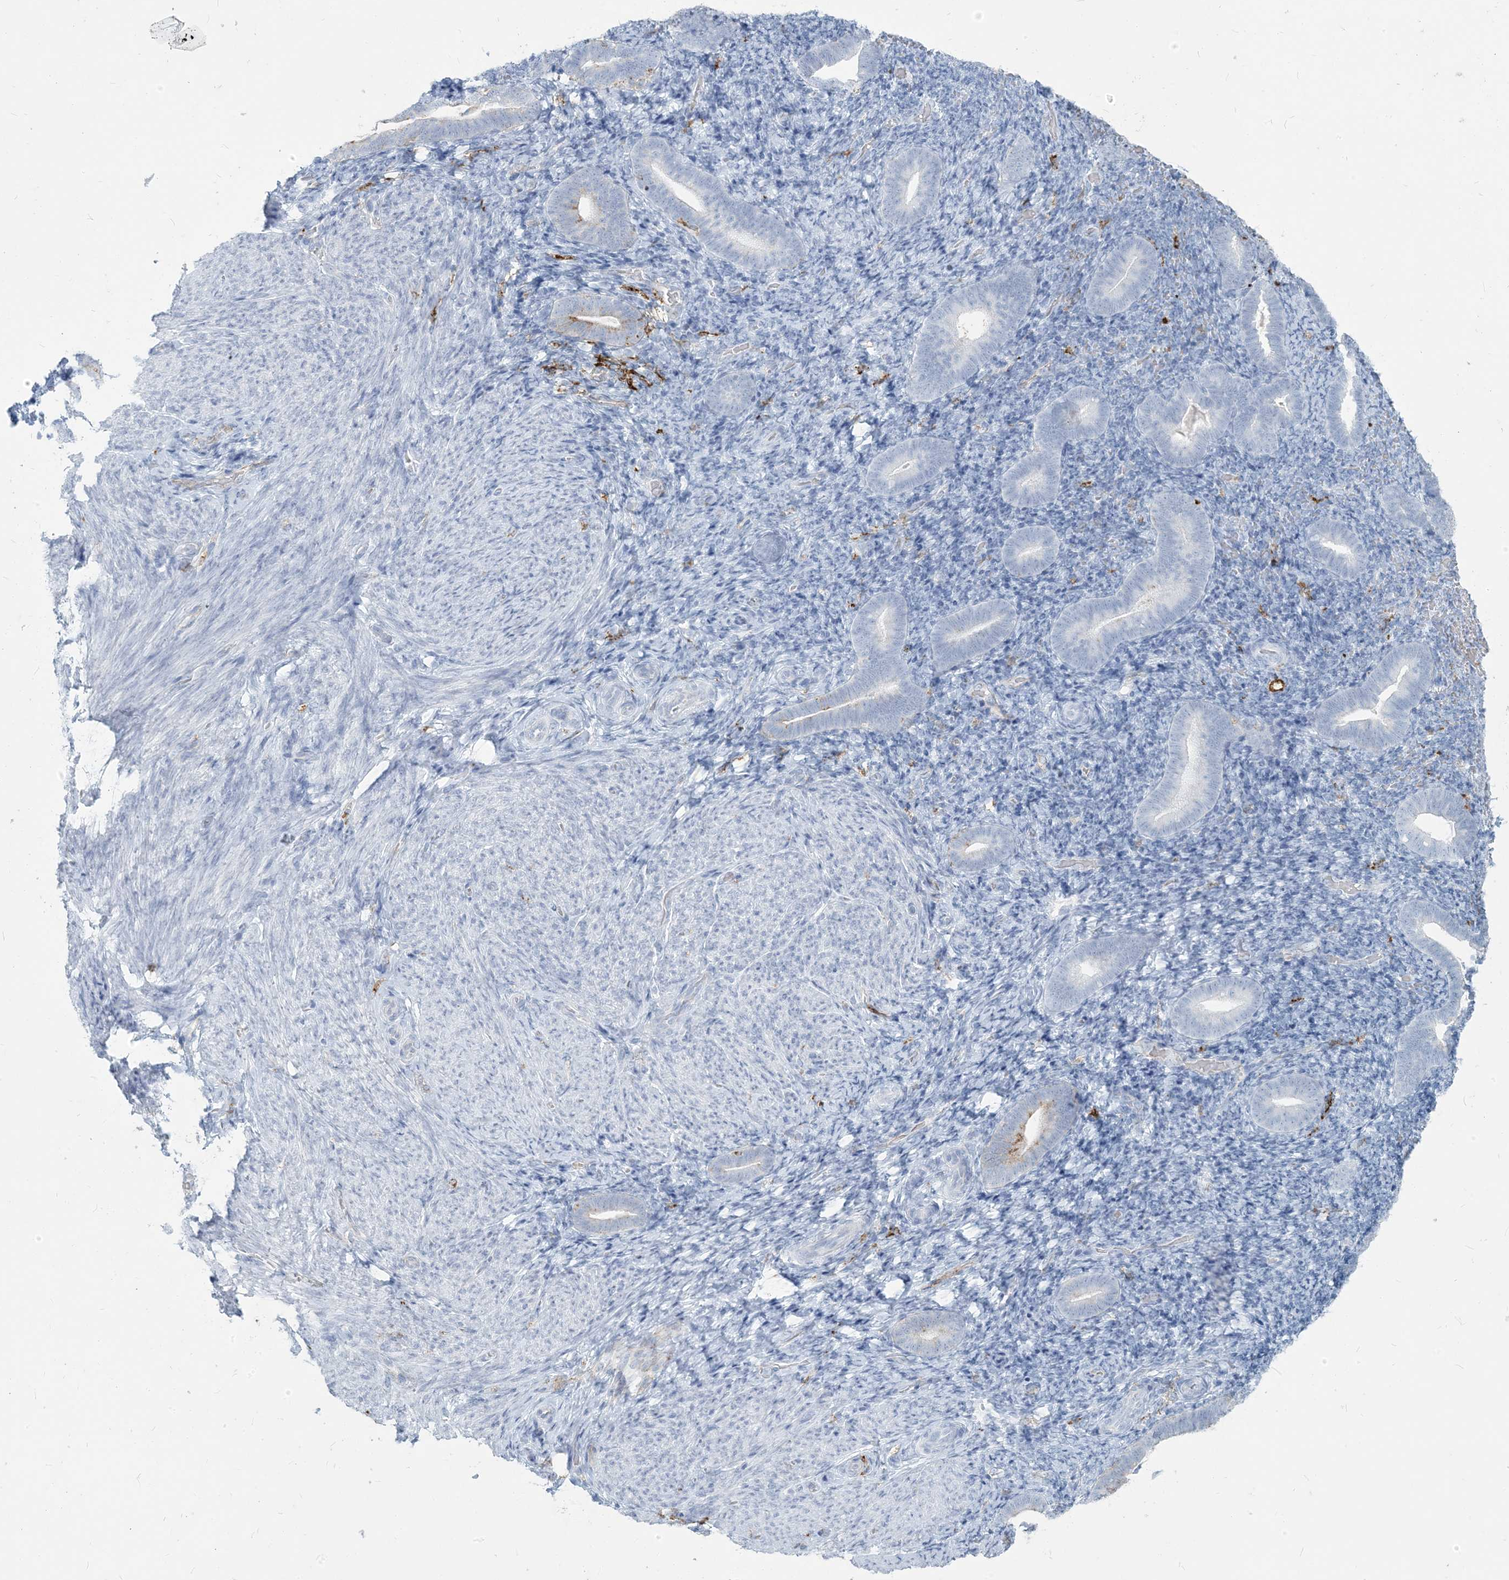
{"staining": {"intensity": "negative", "quantity": "none", "location": "none"}, "tissue": "endometrium", "cell_type": "Cells in endometrial stroma", "image_type": "normal", "snomed": [{"axis": "morphology", "description": "Normal tissue, NOS"}, {"axis": "topography", "description": "Endometrium"}], "caption": "High power microscopy image of an immunohistochemistry (IHC) histopathology image of unremarkable endometrium, revealing no significant positivity in cells in endometrial stroma.", "gene": "HLA", "patient": {"sex": "female", "age": 51}}